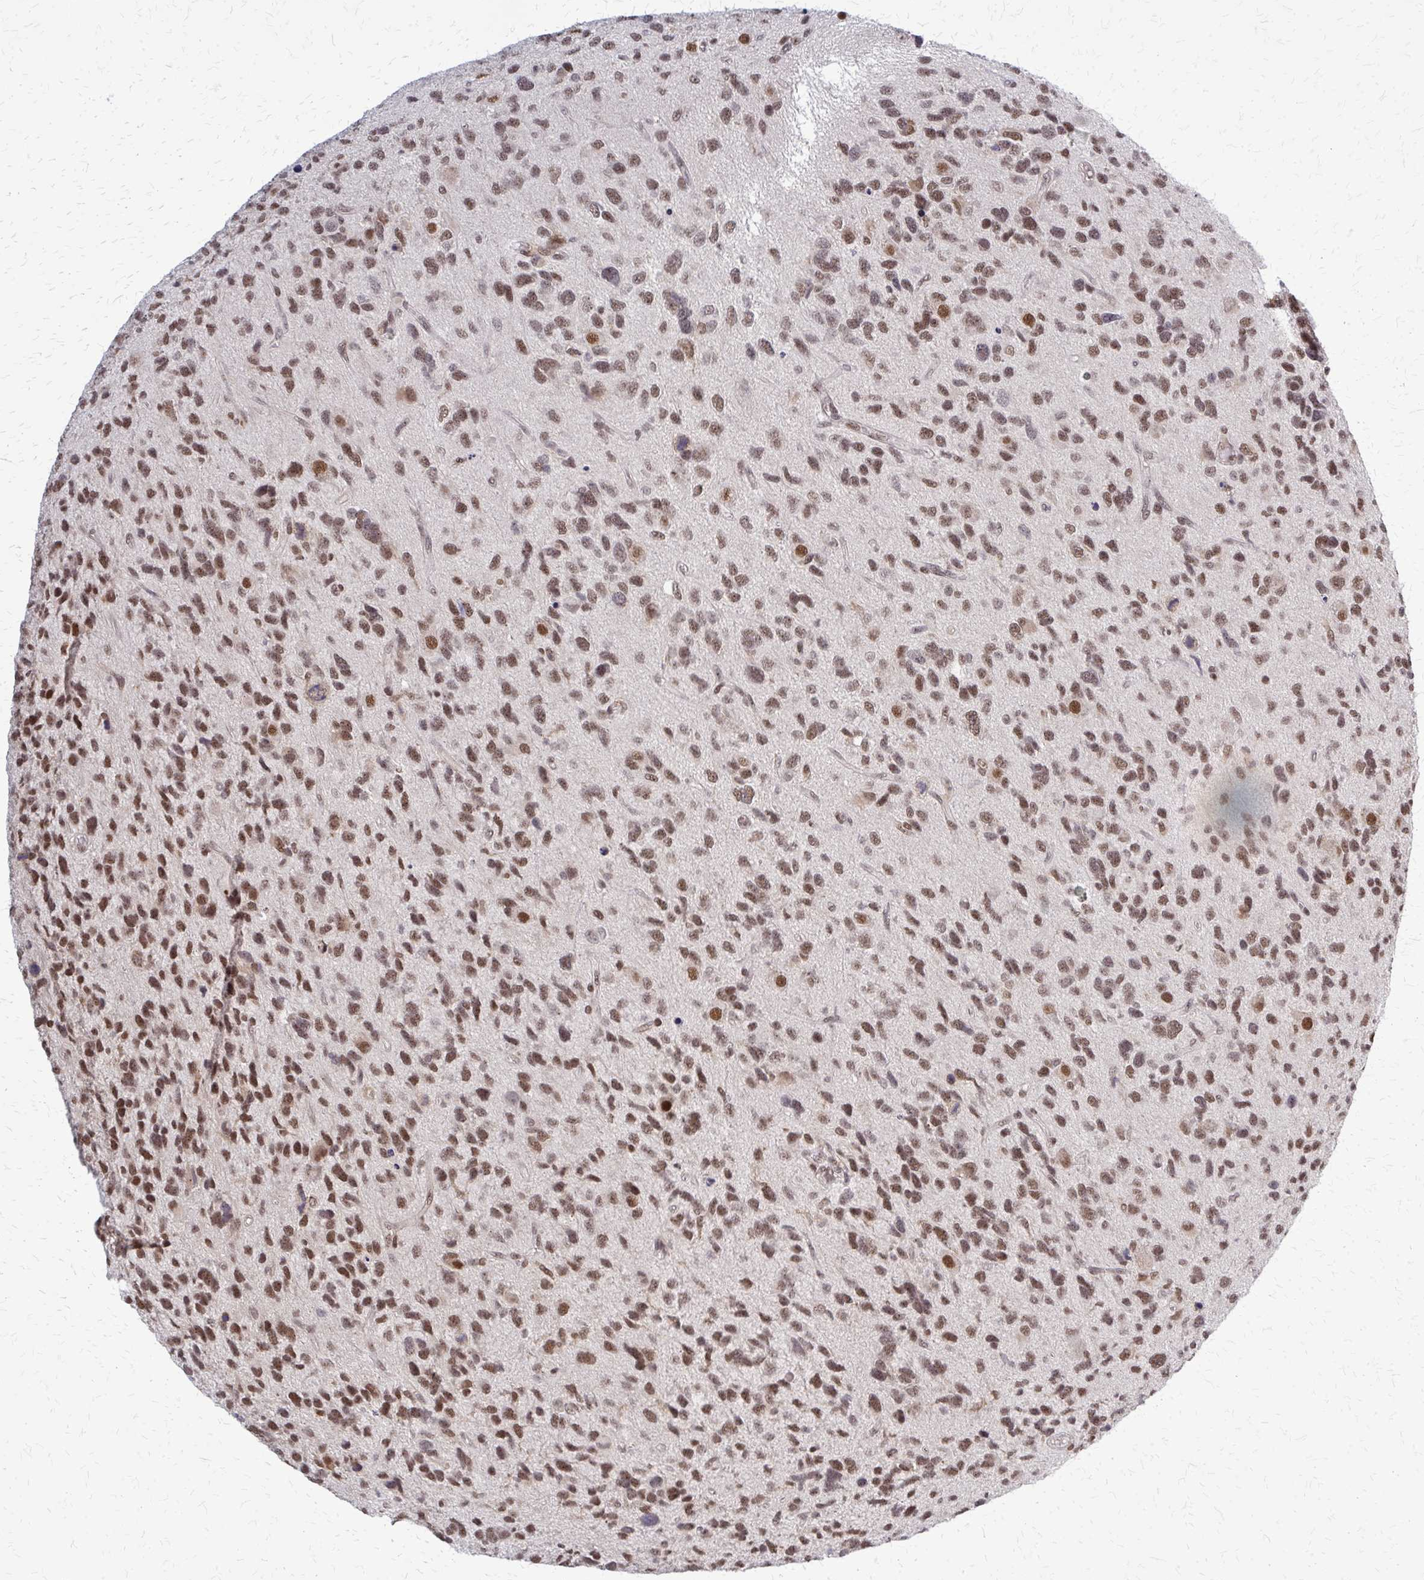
{"staining": {"intensity": "moderate", "quantity": ">75%", "location": "nuclear"}, "tissue": "glioma", "cell_type": "Tumor cells", "image_type": "cancer", "snomed": [{"axis": "morphology", "description": "Glioma, malignant, High grade"}, {"axis": "topography", "description": "Brain"}], "caption": "Immunohistochemical staining of malignant glioma (high-grade) shows medium levels of moderate nuclear protein staining in approximately >75% of tumor cells. The staining is performed using DAB (3,3'-diaminobenzidine) brown chromogen to label protein expression. The nuclei are counter-stained blue using hematoxylin.", "gene": "HDAC3", "patient": {"sex": "female", "age": 58}}